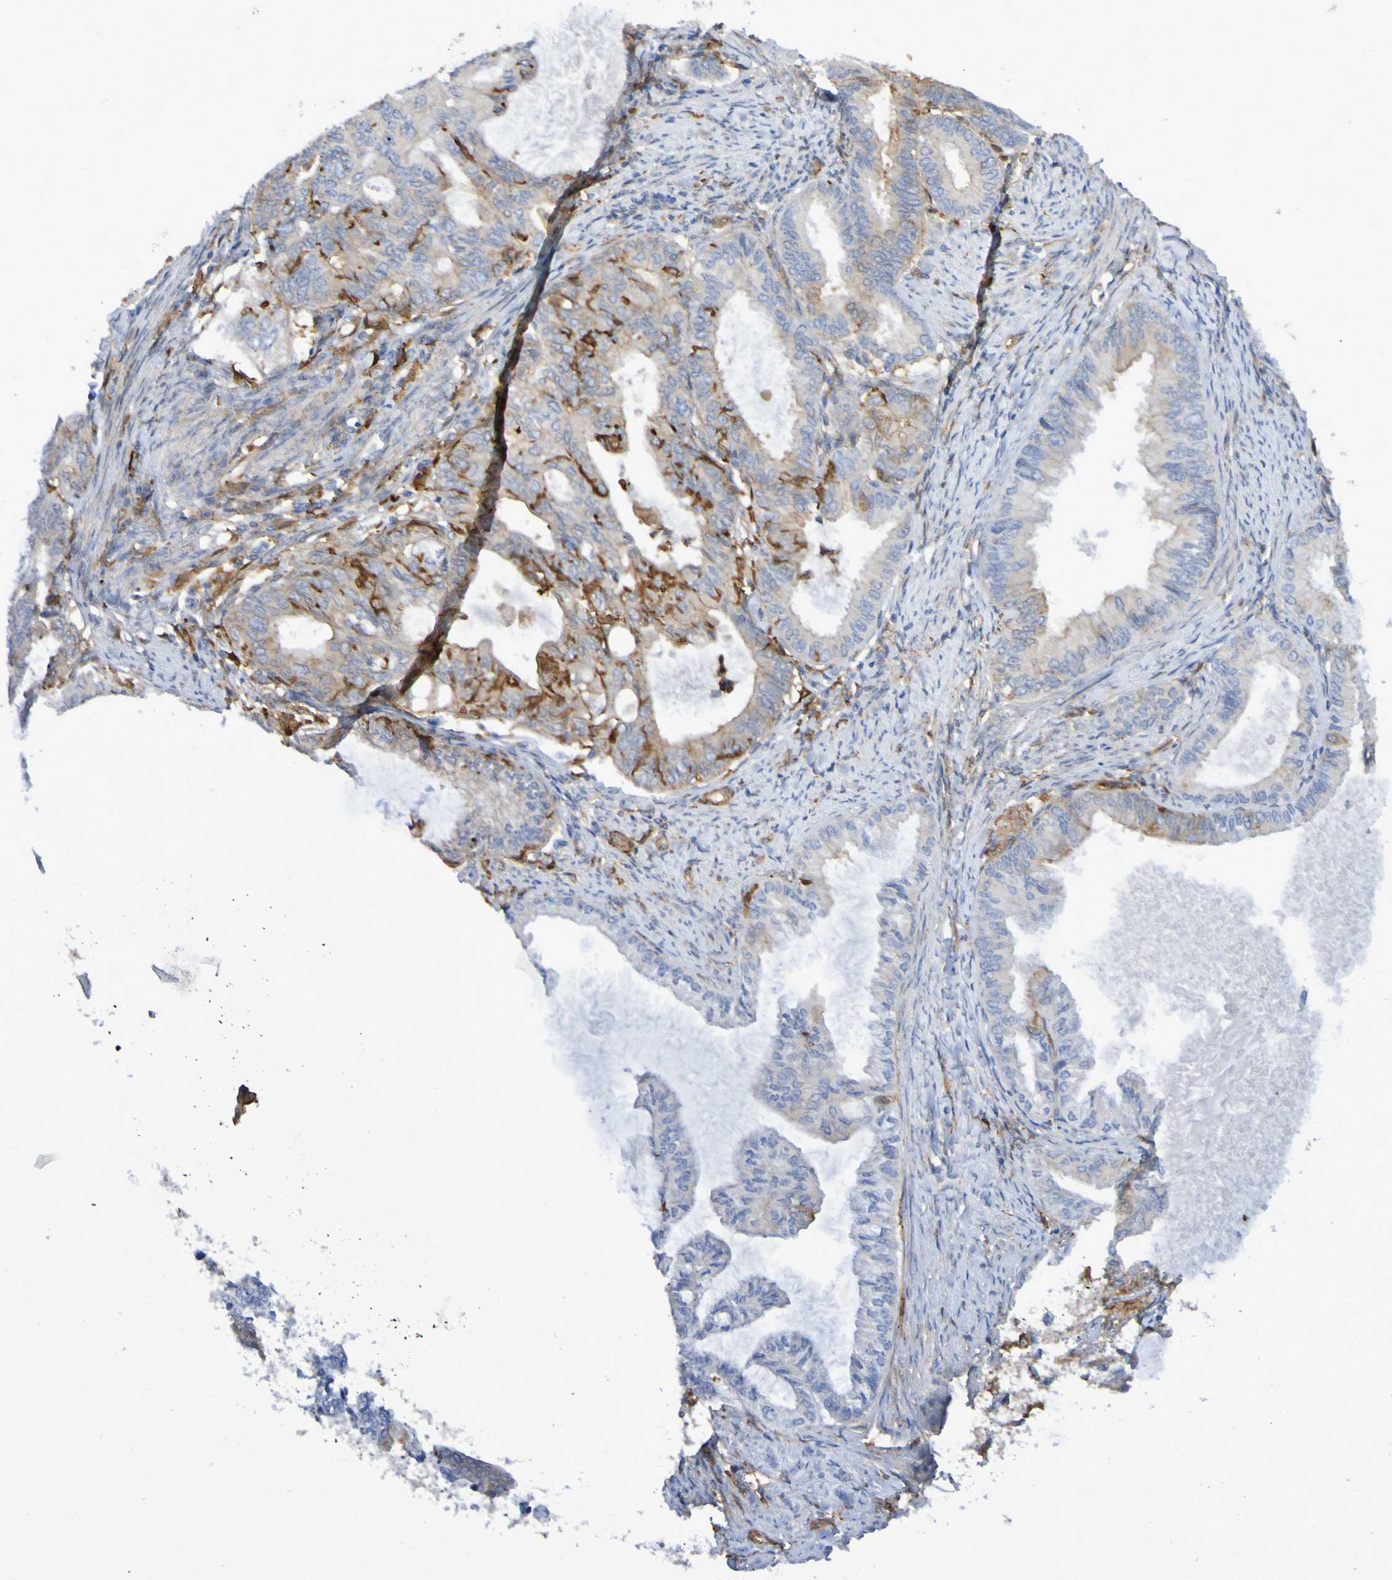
{"staining": {"intensity": "strong", "quantity": "<25%", "location": "cytoplasmic/membranous"}, "tissue": "endometrial cancer", "cell_type": "Tumor cells", "image_type": "cancer", "snomed": [{"axis": "morphology", "description": "Adenocarcinoma, NOS"}, {"axis": "topography", "description": "Endometrium"}], "caption": "Immunohistochemical staining of human endometrial adenocarcinoma reveals medium levels of strong cytoplasmic/membranous protein staining in approximately <25% of tumor cells.", "gene": "SCRG1", "patient": {"sex": "female", "age": 86}}